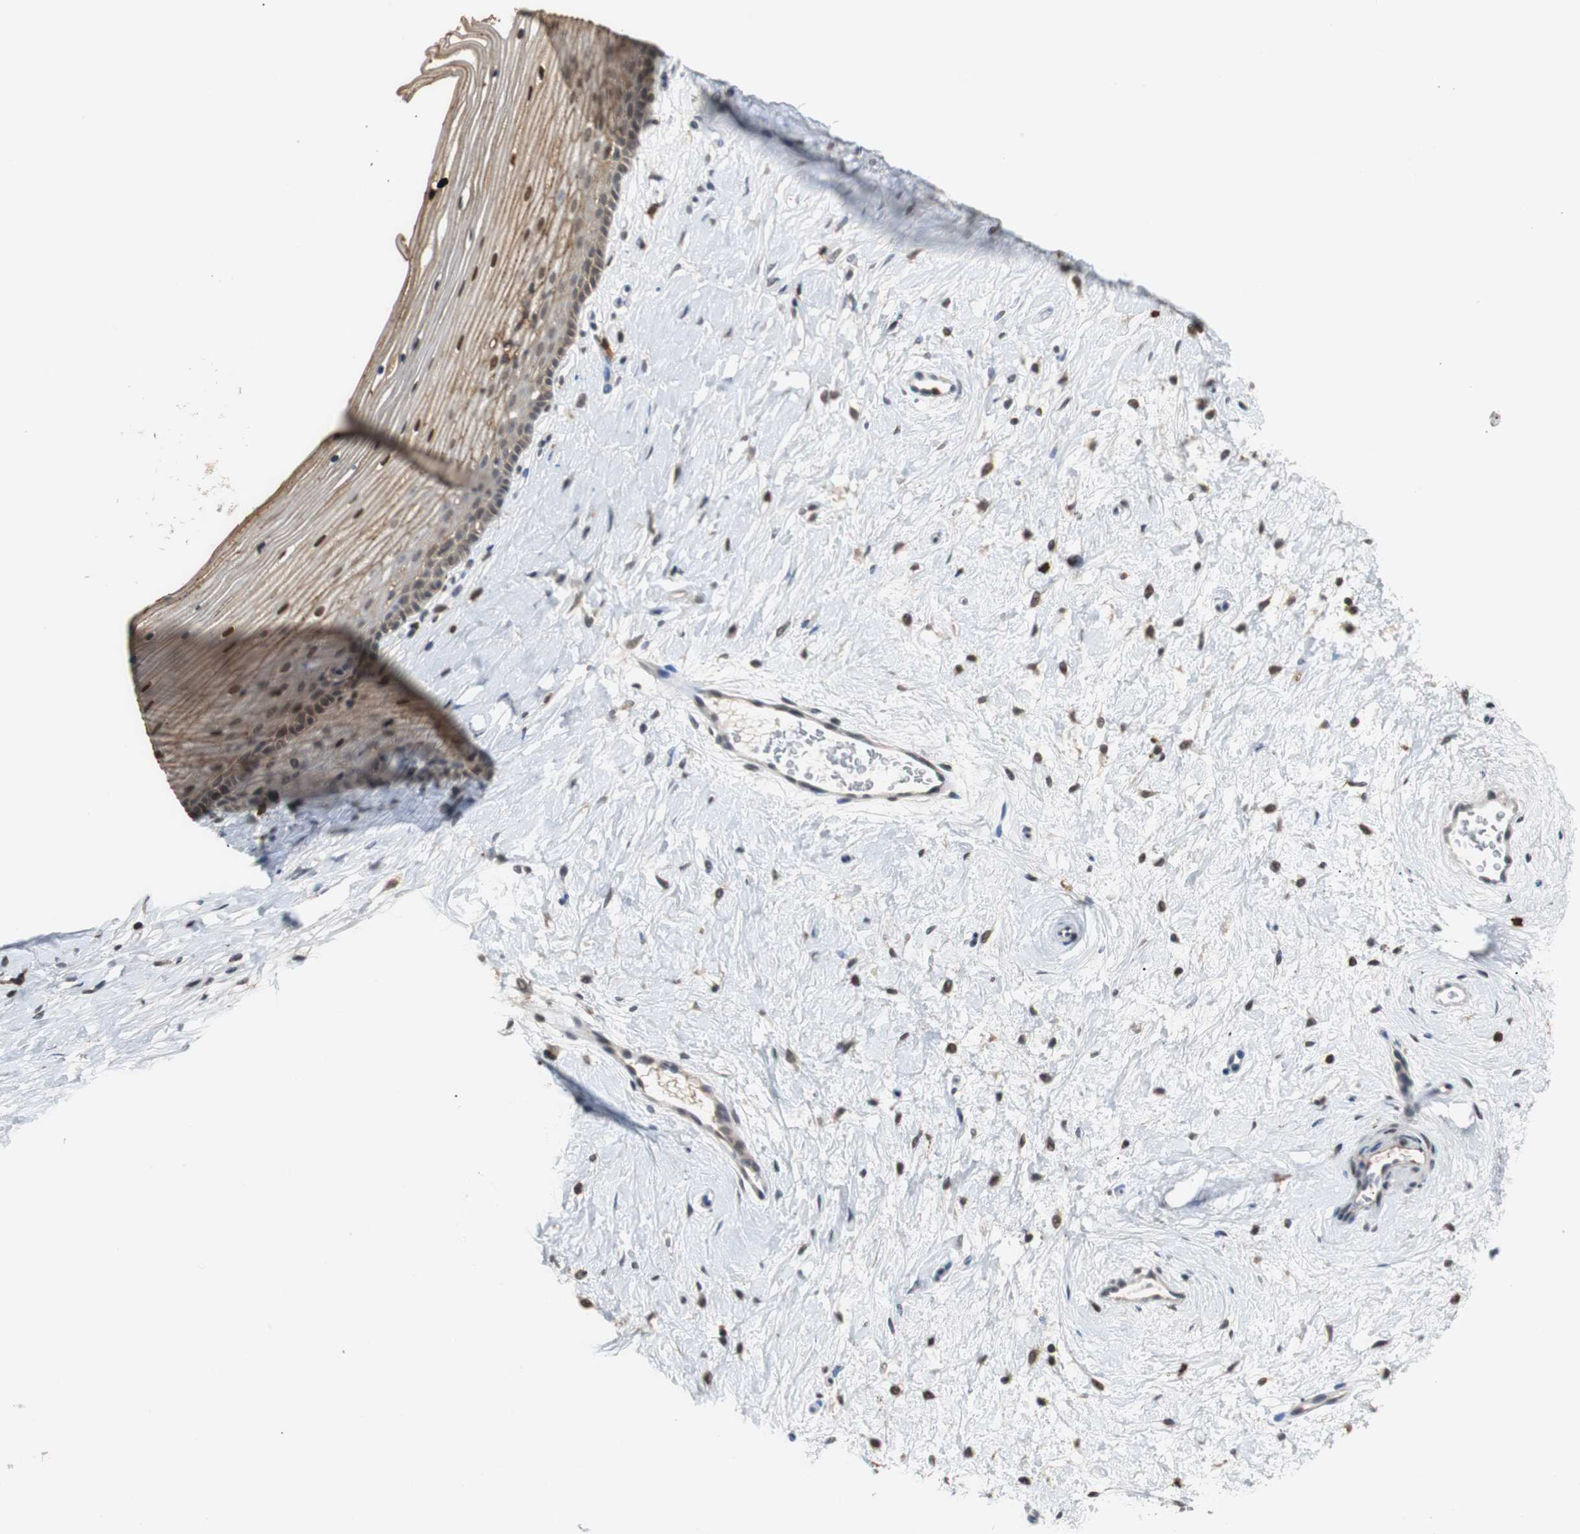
{"staining": {"intensity": "moderate", "quantity": "25%-75%", "location": "cytoplasmic/membranous,nuclear"}, "tissue": "cervix", "cell_type": "Glandular cells", "image_type": "normal", "snomed": [{"axis": "morphology", "description": "Normal tissue, NOS"}, {"axis": "topography", "description": "Cervix"}], "caption": "High-magnification brightfield microscopy of normal cervix stained with DAB (3,3'-diaminobenzidine) (brown) and counterstained with hematoxylin (blue). glandular cells exhibit moderate cytoplasmic/membranous,nuclear positivity is present in about25%-75% of cells. The staining was performed using DAB (3,3'-diaminobenzidine), with brown indicating positive protein expression. Nuclei are stained blue with hematoxylin.", "gene": "SIRT1", "patient": {"sex": "female", "age": 39}}